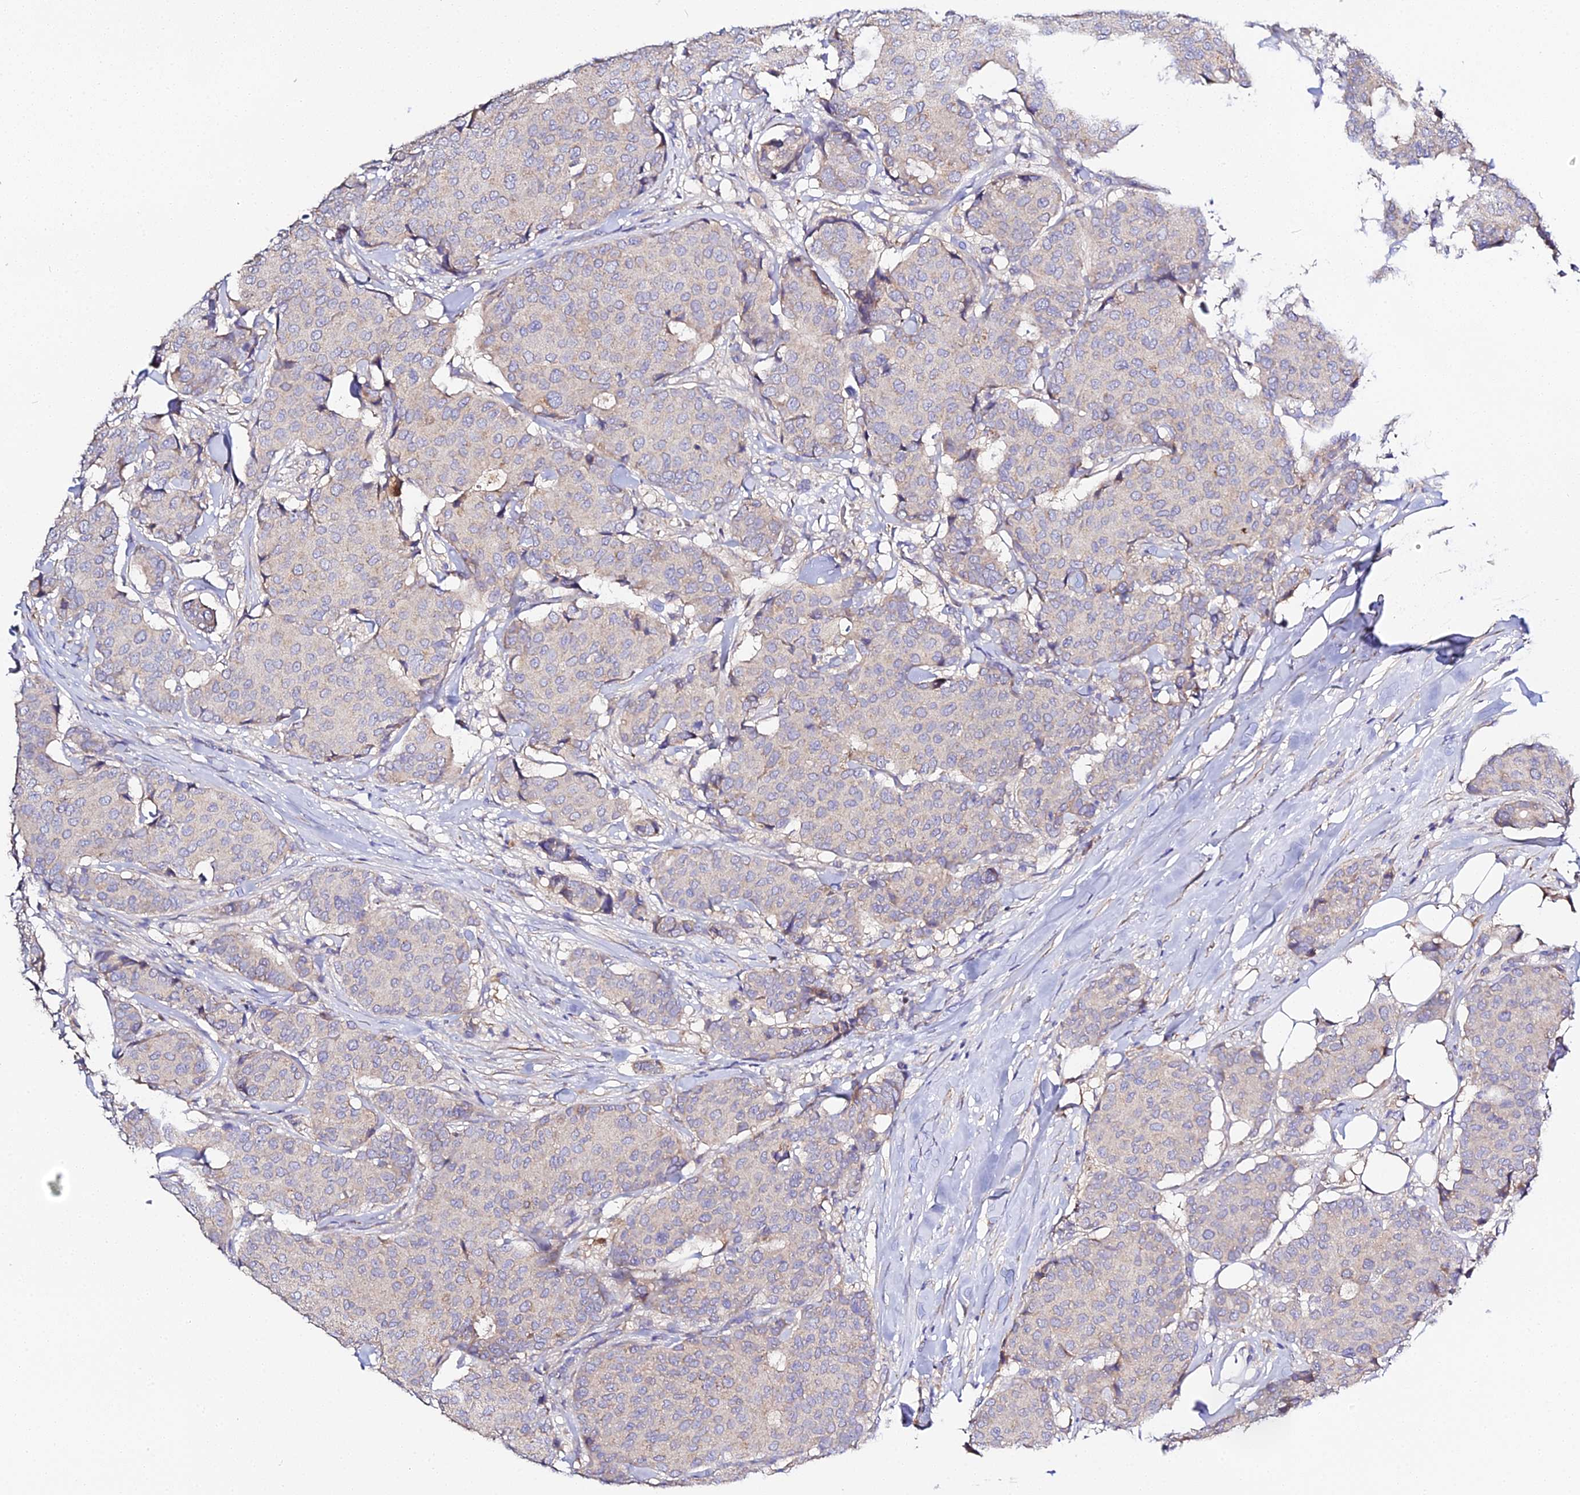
{"staining": {"intensity": "weak", "quantity": "<25%", "location": "cytoplasmic/membranous"}, "tissue": "breast cancer", "cell_type": "Tumor cells", "image_type": "cancer", "snomed": [{"axis": "morphology", "description": "Duct carcinoma"}, {"axis": "topography", "description": "Breast"}], "caption": "Photomicrograph shows no protein staining in tumor cells of infiltrating ductal carcinoma (breast) tissue.", "gene": "SCX", "patient": {"sex": "female", "age": 75}}